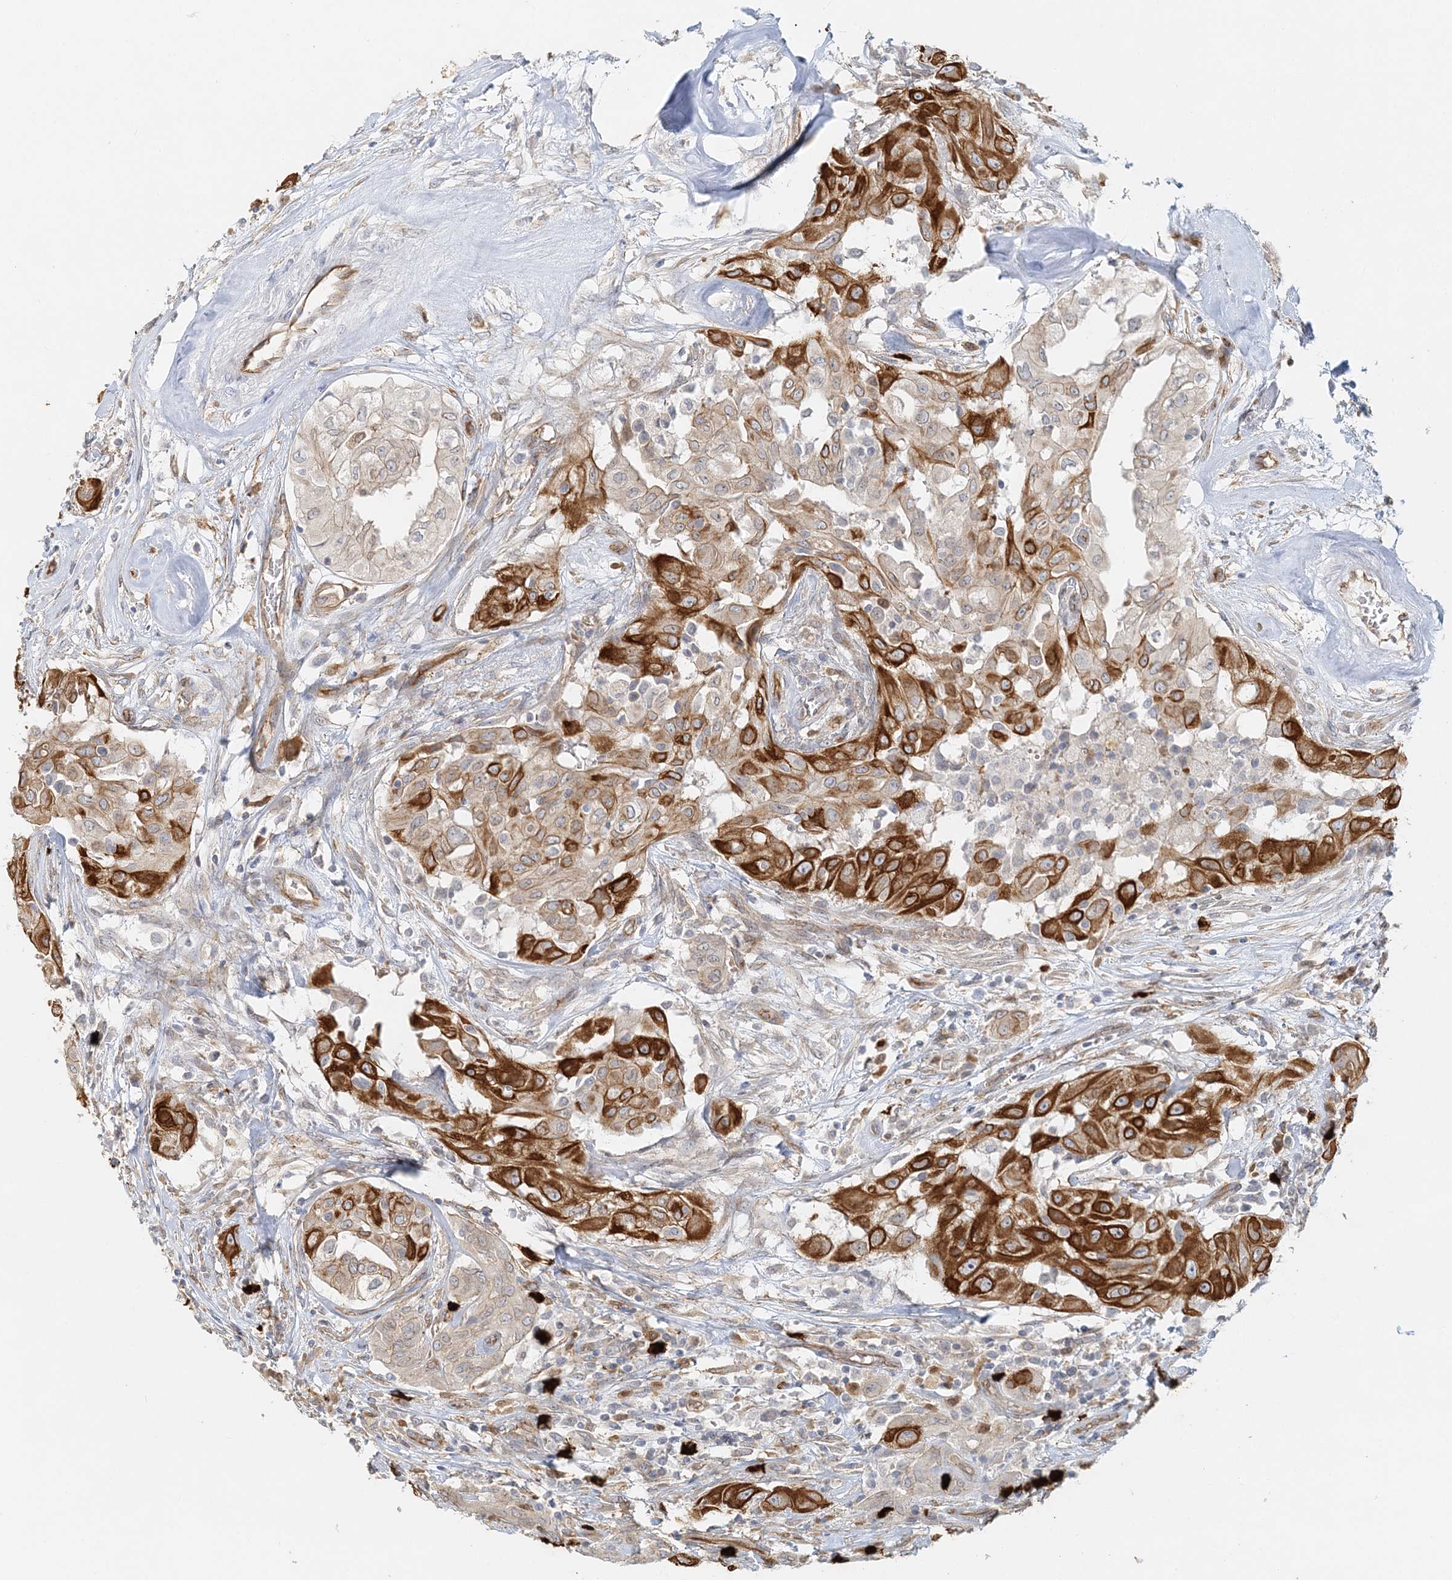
{"staining": {"intensity": "strong", "quantity": "25%-75%", "location": "cytoplasmic/membranous"}, "tissue": "thyroid cancer", "cell_type": "Tumor cells", "image_type": "cancer", "snomed": [{"axis": "morphology", "description": "Papillary adenocarcinoma, NOS"}, {"axis": "topography", "description": "Thyroid gland"}], "caption": "Thyroid papillary adenocarcinoma tissue demonstrates strong cytoplasmic/membranous positivity in about 25%-75% of tumor cells, visualized by immunohistochemistry. The protein is stained brown, and the nuclei are stained in blue (DAB IHC with brightfield microscopy, high magnification).", "gene": "DNAH1", "patient": {"sex": "female", "age": 59}}